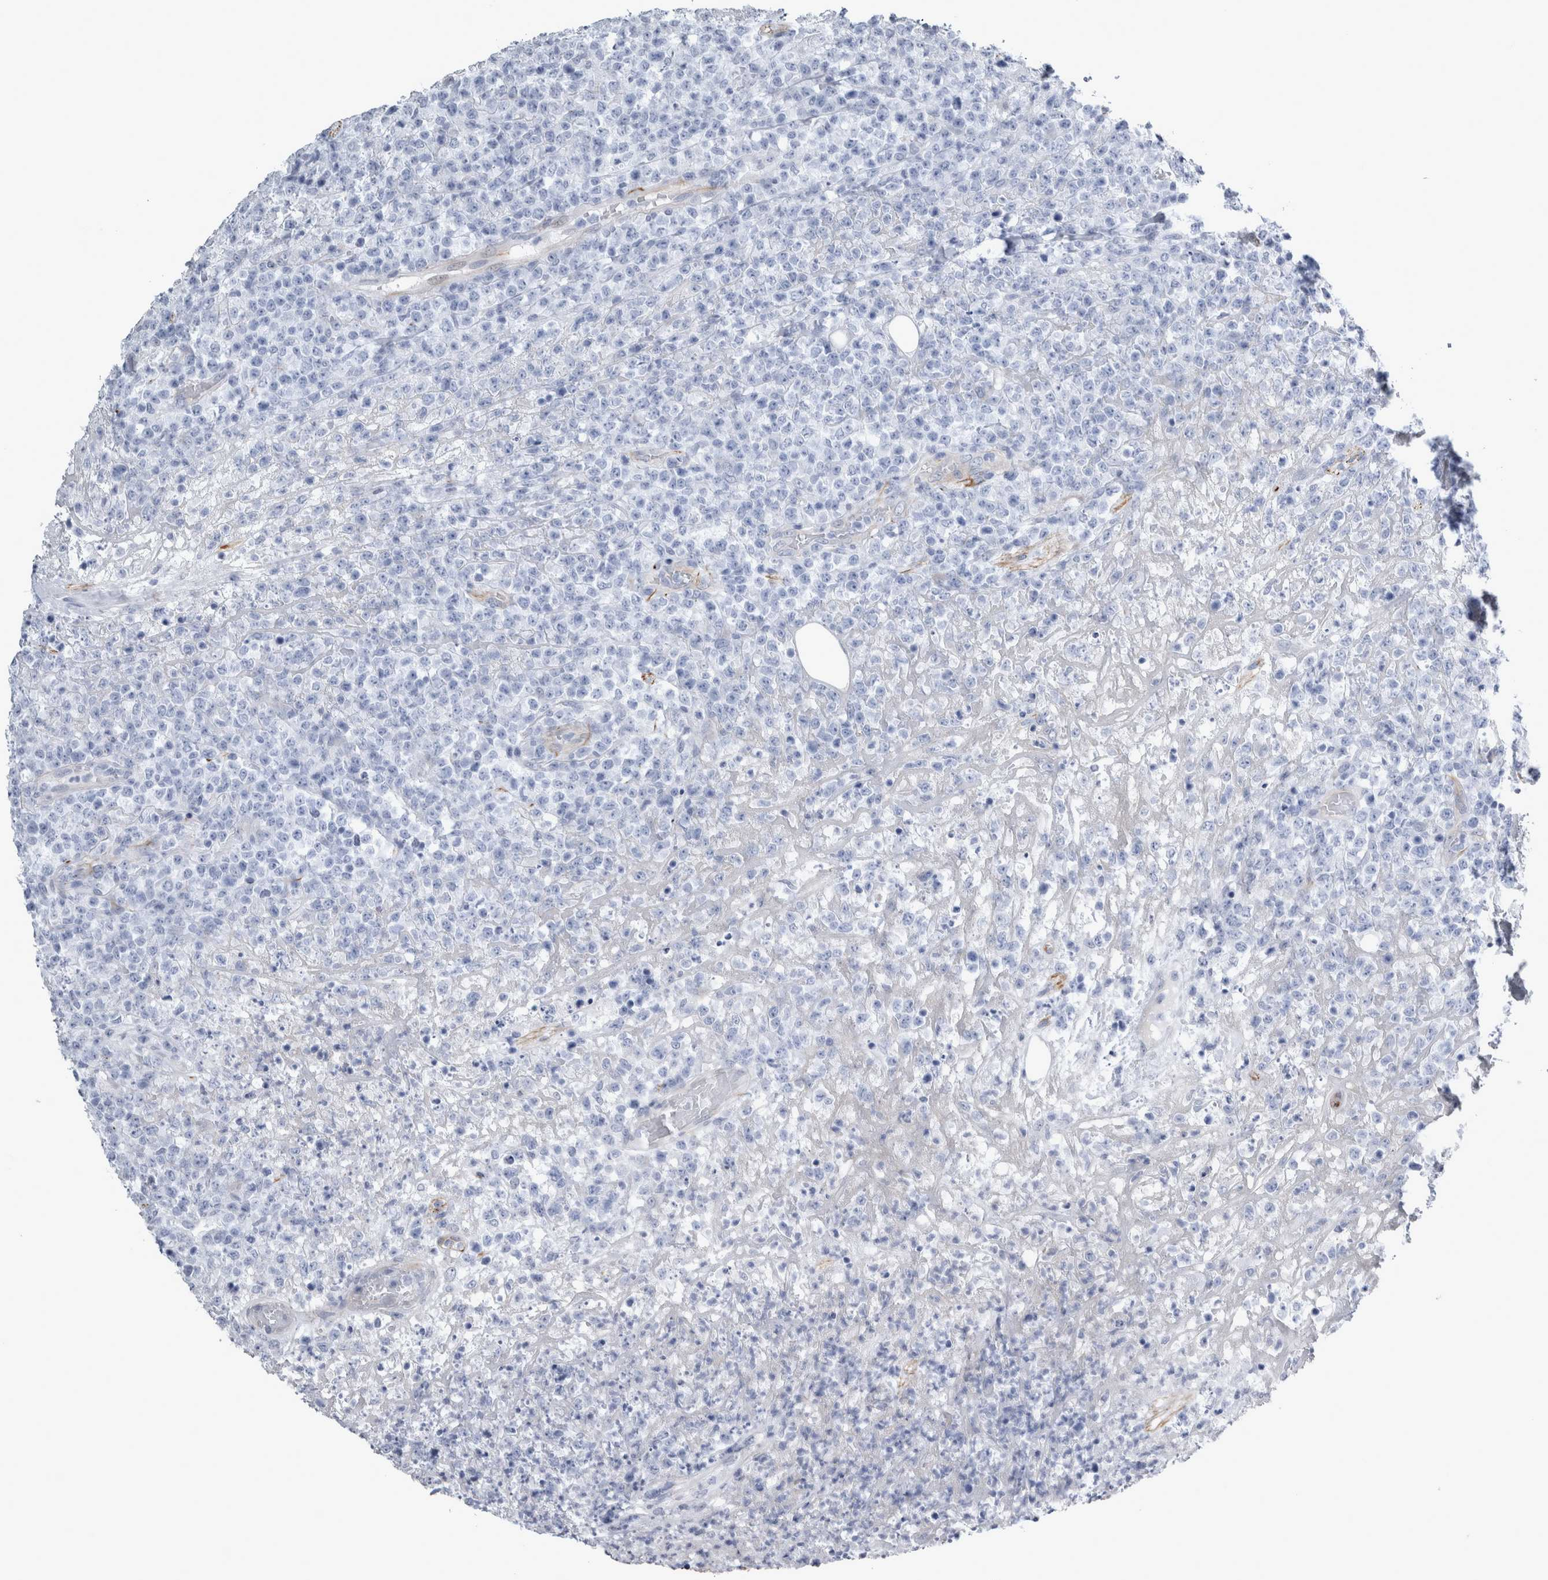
{"staining": {"intensity": "negative", "quantity": "none", "location": "none"}, "tissue": "lymphoma", "cell_type": "Tumor cells", "image_type": "cancer", "snomed": [{"axis": "morphology", "description": "Malignant lymphoma, non-Hodgkin's type, High grade"}, {"axis": "topography", "description": "Colon"}], "caption": "High magnification brightfield microscopy of lymphoma stained with DAB (3,3'-diaminobenzidine) (brown) and counterstained with hematoxylin (blue): tumor cells show no significant expression.", "gene": "VWDE", "patient": {"sex": "female", "age": 53}}